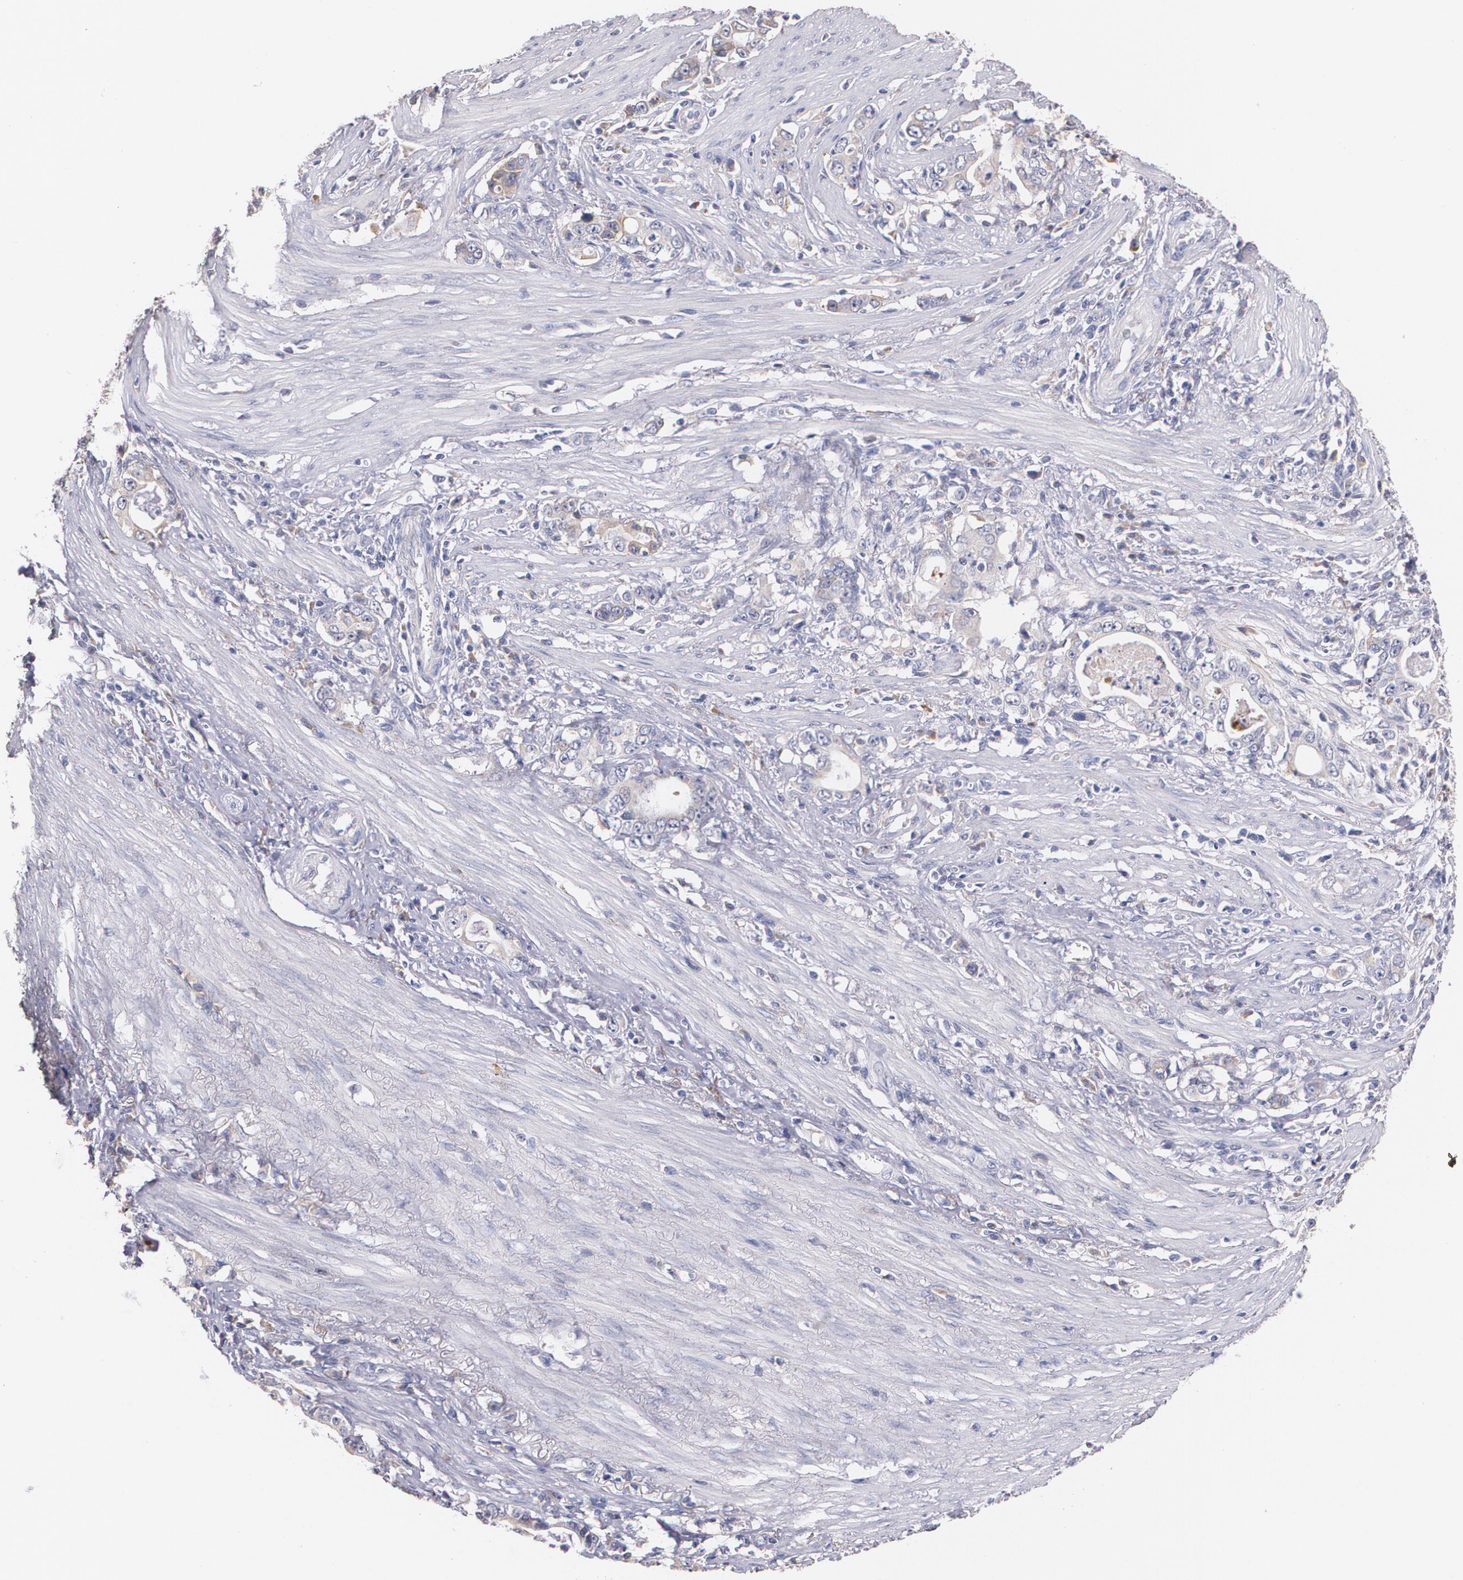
{"staining": {"intensity": "weak", "quantity": "<25%", "location": "cytoplasmic/membranous"}, "tissue": "stomach cancer", "cell_type": "Tumor cells", "image_type": "cancer", "snomed": [{"axis": "morphology", "description": "Adenocarcinoma, NOS"}, {"axis": "topography", "description": "Stomach, lower"}], "caption": "DAB (3,3'-diaminobenzidine) immunohistochemical staining of human stomach cancer (adenocarcinoma) demonstrates no significant positivity in tumor cells.", "gene": "AMBP", "patient": {"sex": "female", "age": 72}}